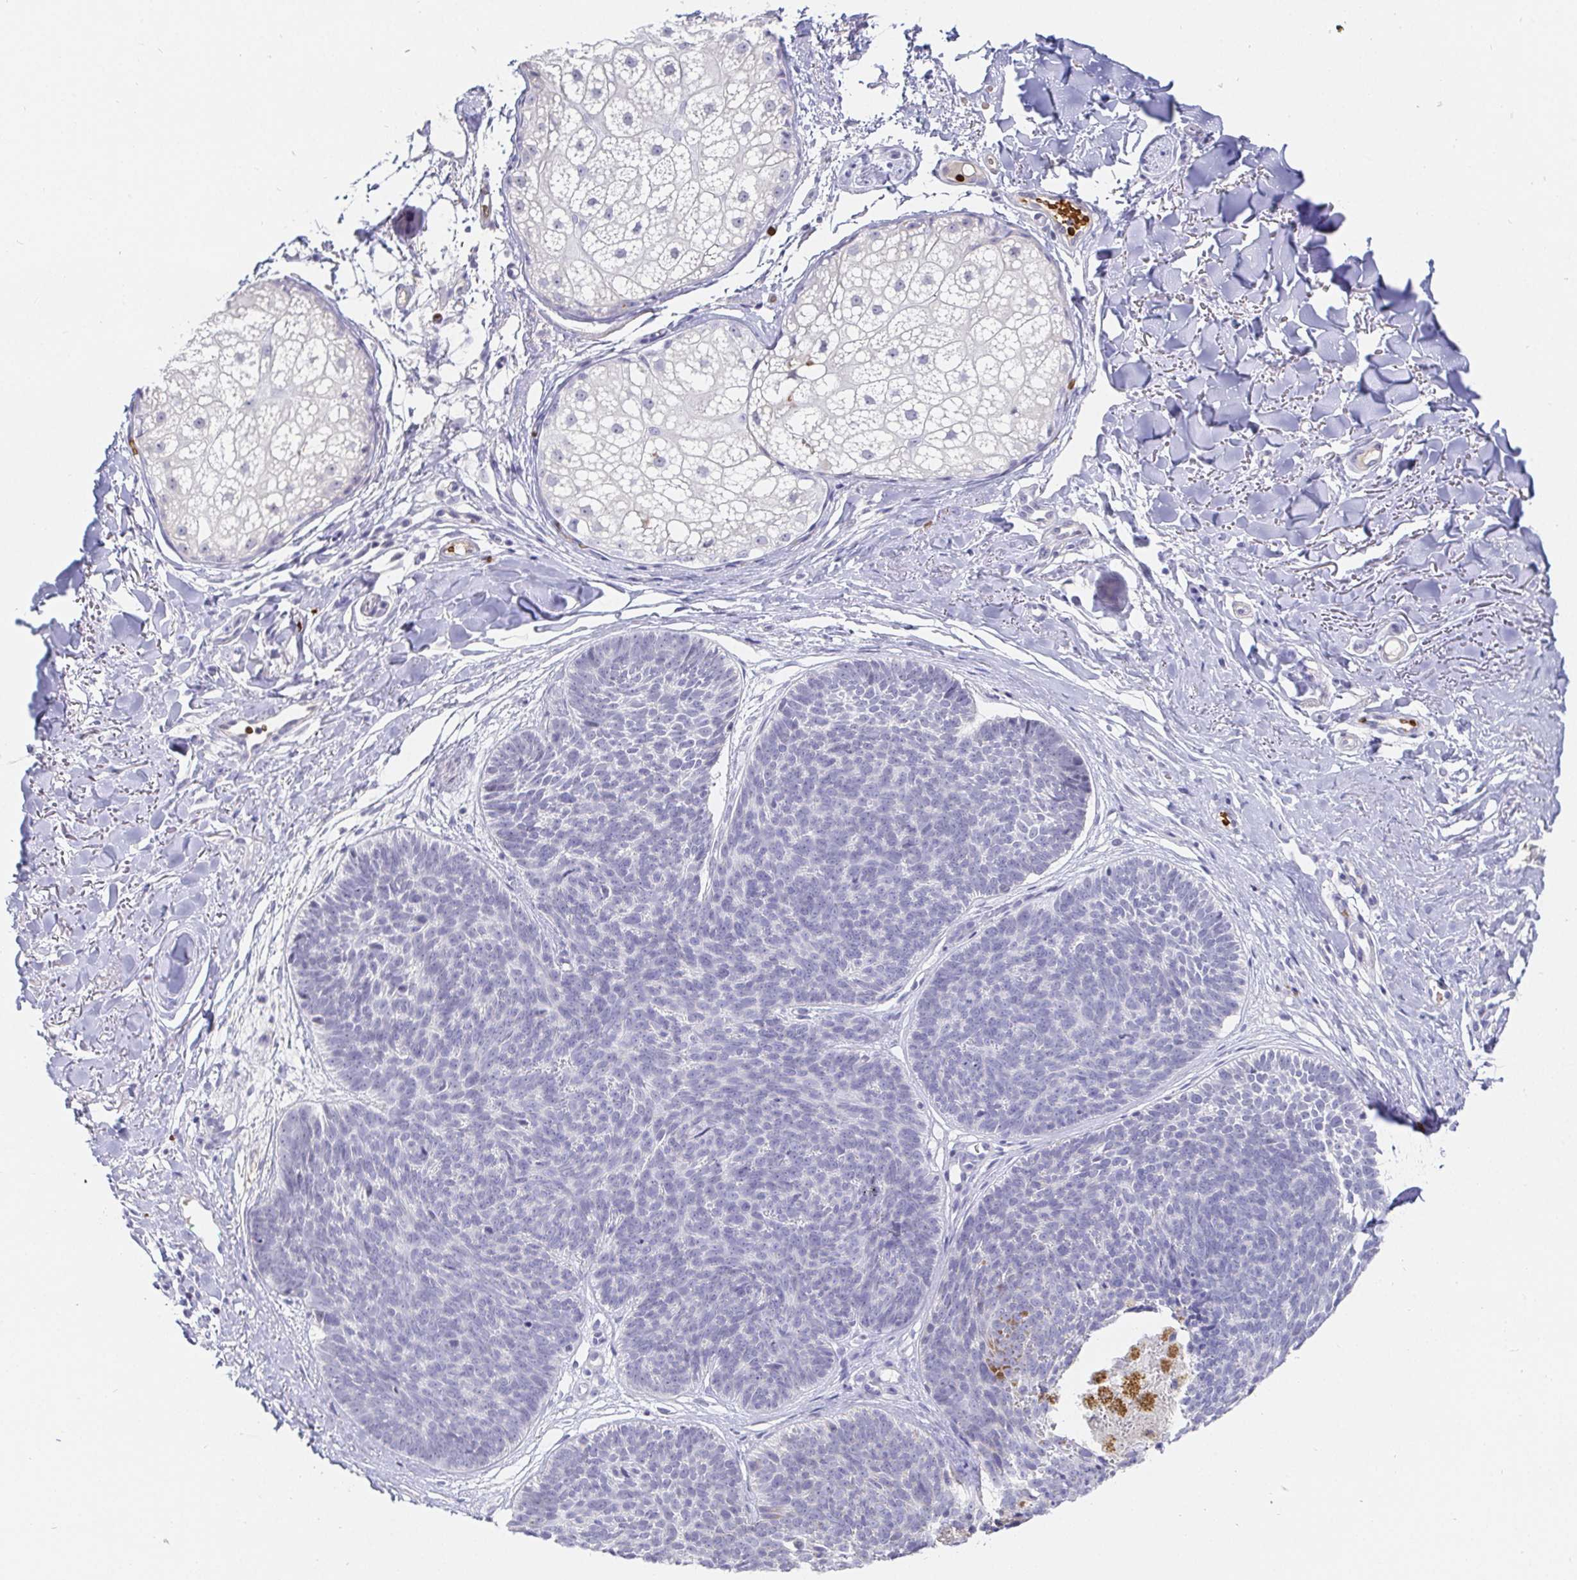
{"staining": {"intensity": "negative", "quantity": "none", "location": "none"}, "tissue": "skin cancer", "cell_type": "Tumor cells", "image_type": "cancer", "snomed": [{"axis": "morphology", "description": "Basal cell carcinoma"}, {"axis": "topography", "description": "Skin"}, {"axis": "topography", "description": "Skin of neck"}, {"axis": "topography", "description": "Skin of shoulder"}, {"axis": "topography", "description": "Skin of back"}], "caption": "This is an immunohistochemistry (IHC) photomicrograph of skin cancer. There is no positivity in tumor cells.", "gene": "FGF21", "patient": {"sex": "male", "age": 80}}